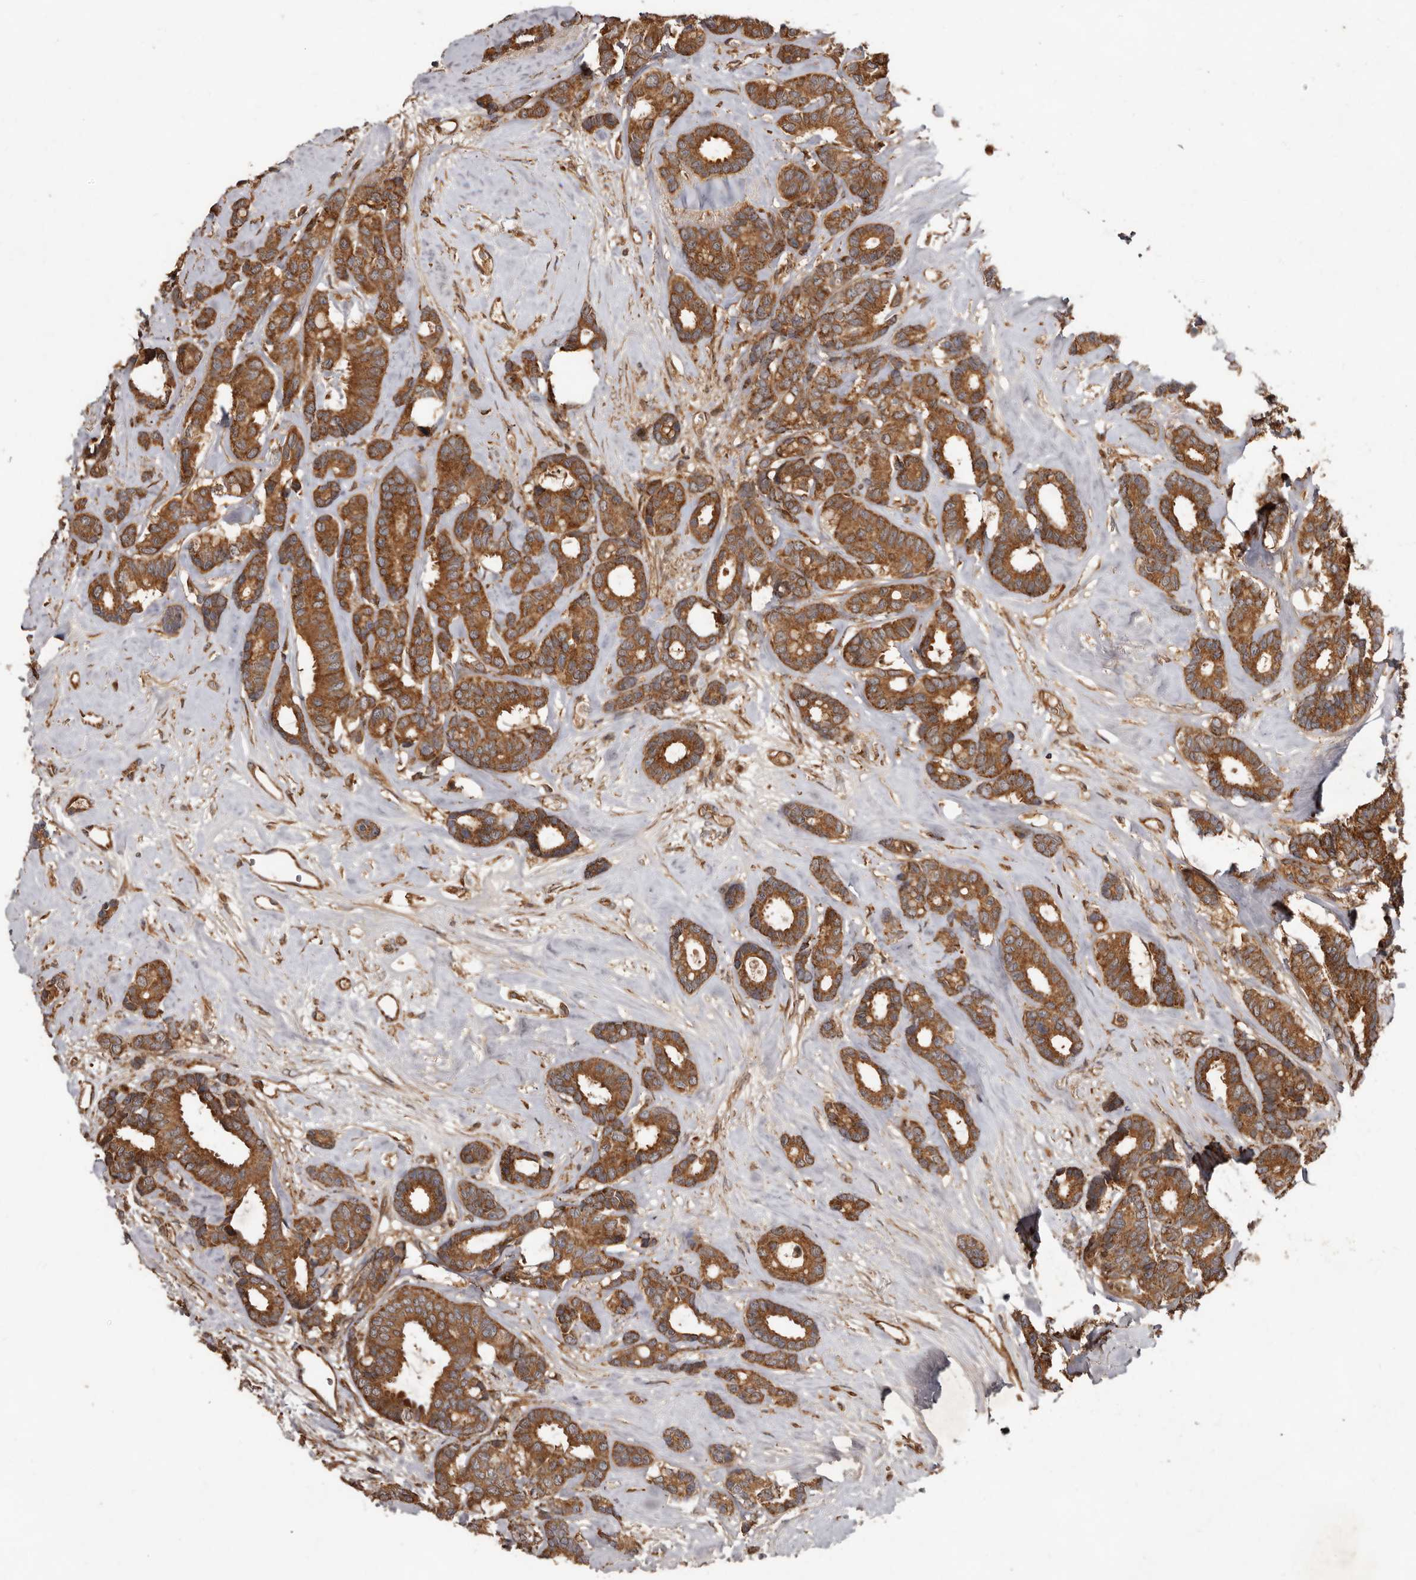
{"staining": {"intensity": "moderate", "quantity": ">75%", "location": "cytoplasmic/membranous"}, "tissue": "breast cancer", "cell_type": "Tumor cells", "image_type": "cancer", "snomed": [{"axis": "morphology", "description": "Duct carcinoma"}, {"axis": "topography", "description": "Breast"}], "caption": "Breast cancer was stained to show a protein in brown. There is medium levels of moderate cytoplasmic/membranous expression in approximately >75% of tumor cells.", "gene": "STK36", "patient": {"sex": "female", "age": 87}}